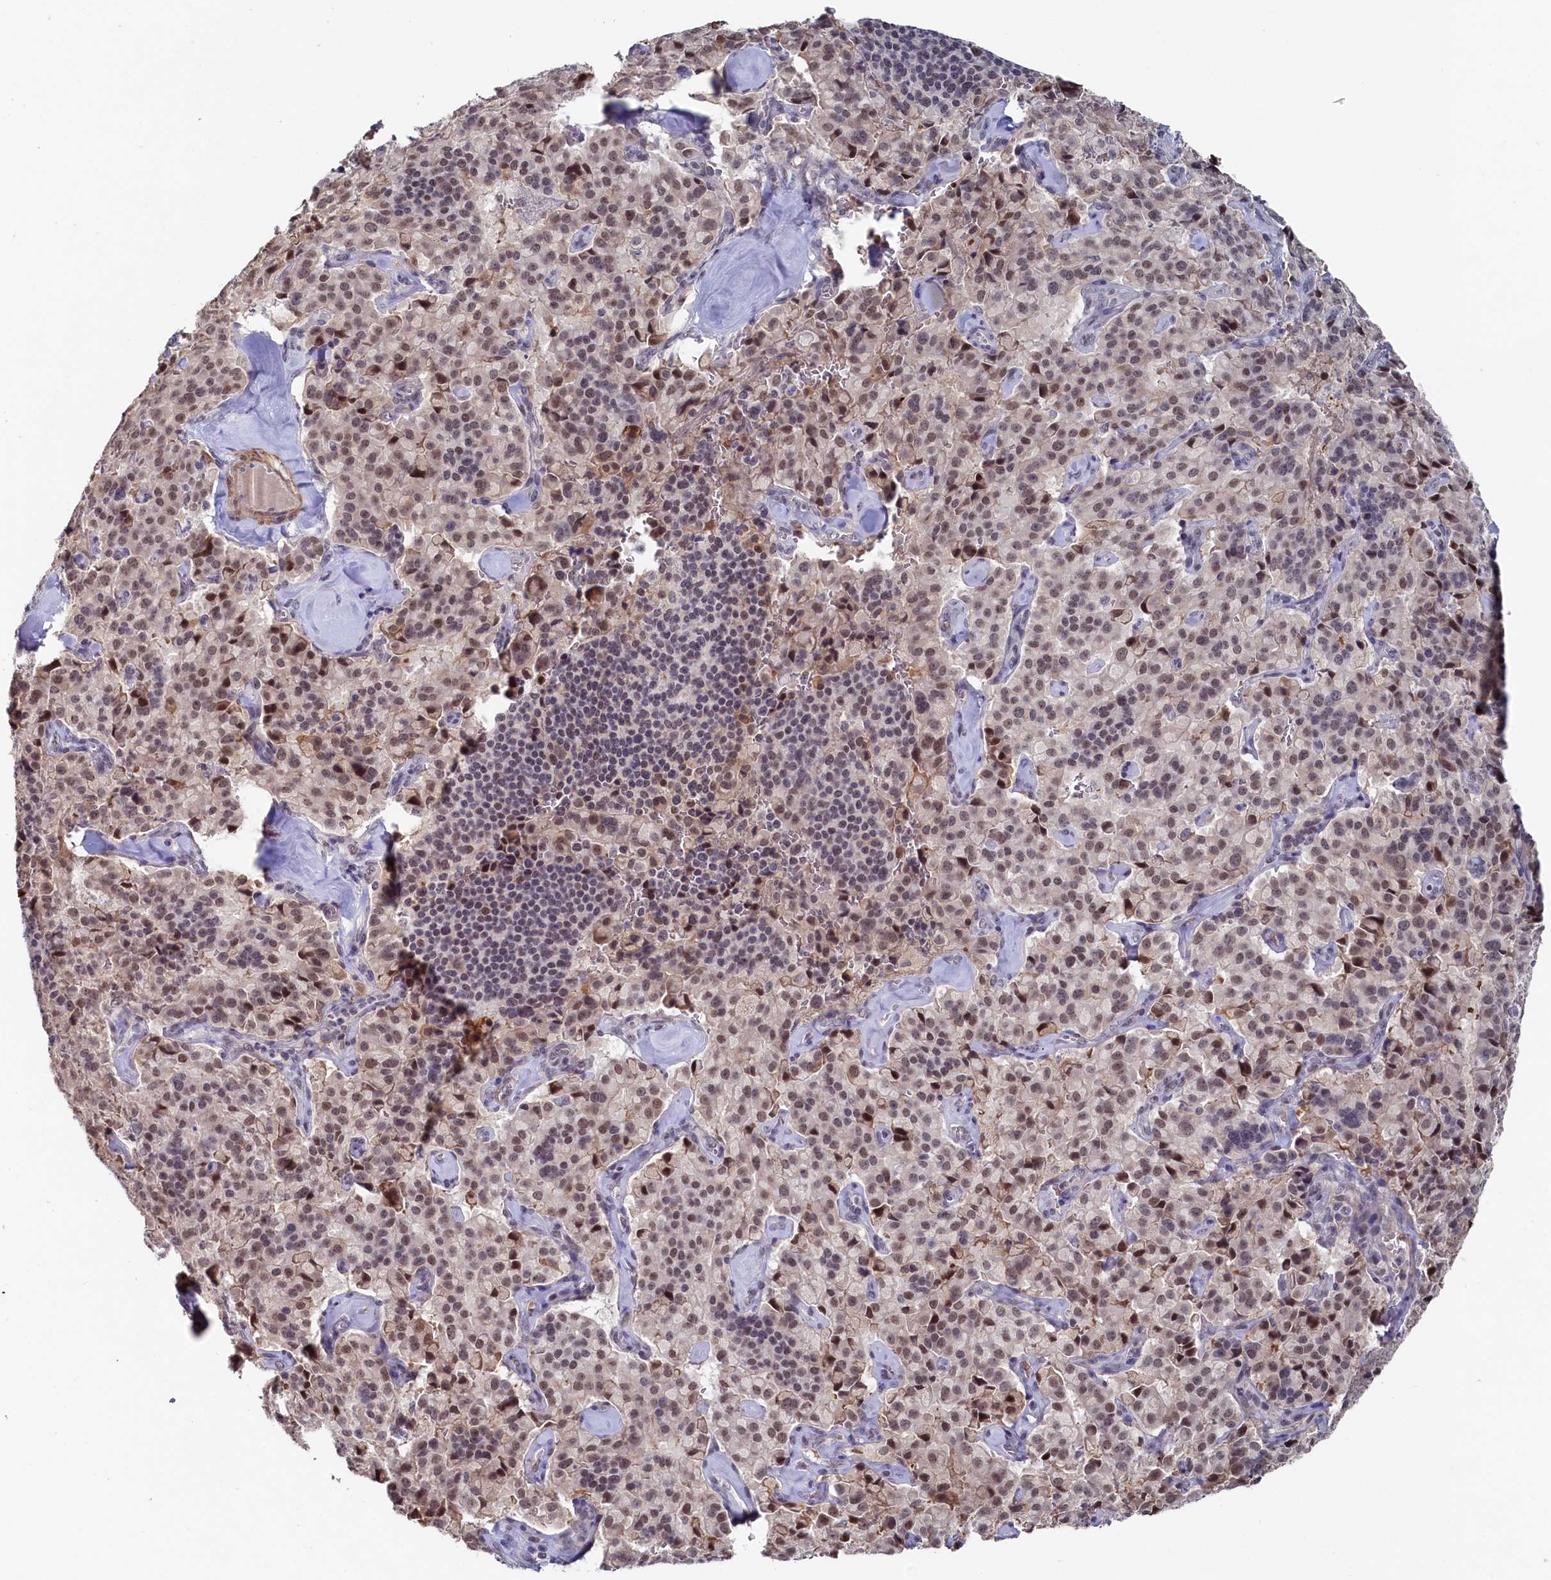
{"staining": {"intensity": "moderate", "quantity": ">75%", "location": "nuclear"}, "tissue": "pancreatic cancer", "cell_type": "Tumor cells", "image_type": "cancer", "snomed": [{"axis": "morphology", "description": "Adenocarcinoma, NOS"}, {"axis": "topography", "description": "Pancreas"}], "caption": "This histopathology image exhibits pancreatic cancer stained with IHC to label a protein in brown. The nuclear of tumor cells show moderate positivity for the protein. Nuclei are counter-stained blue.", "gene": "TIGD4", "patient": {"sex": "male", "age": 65}}